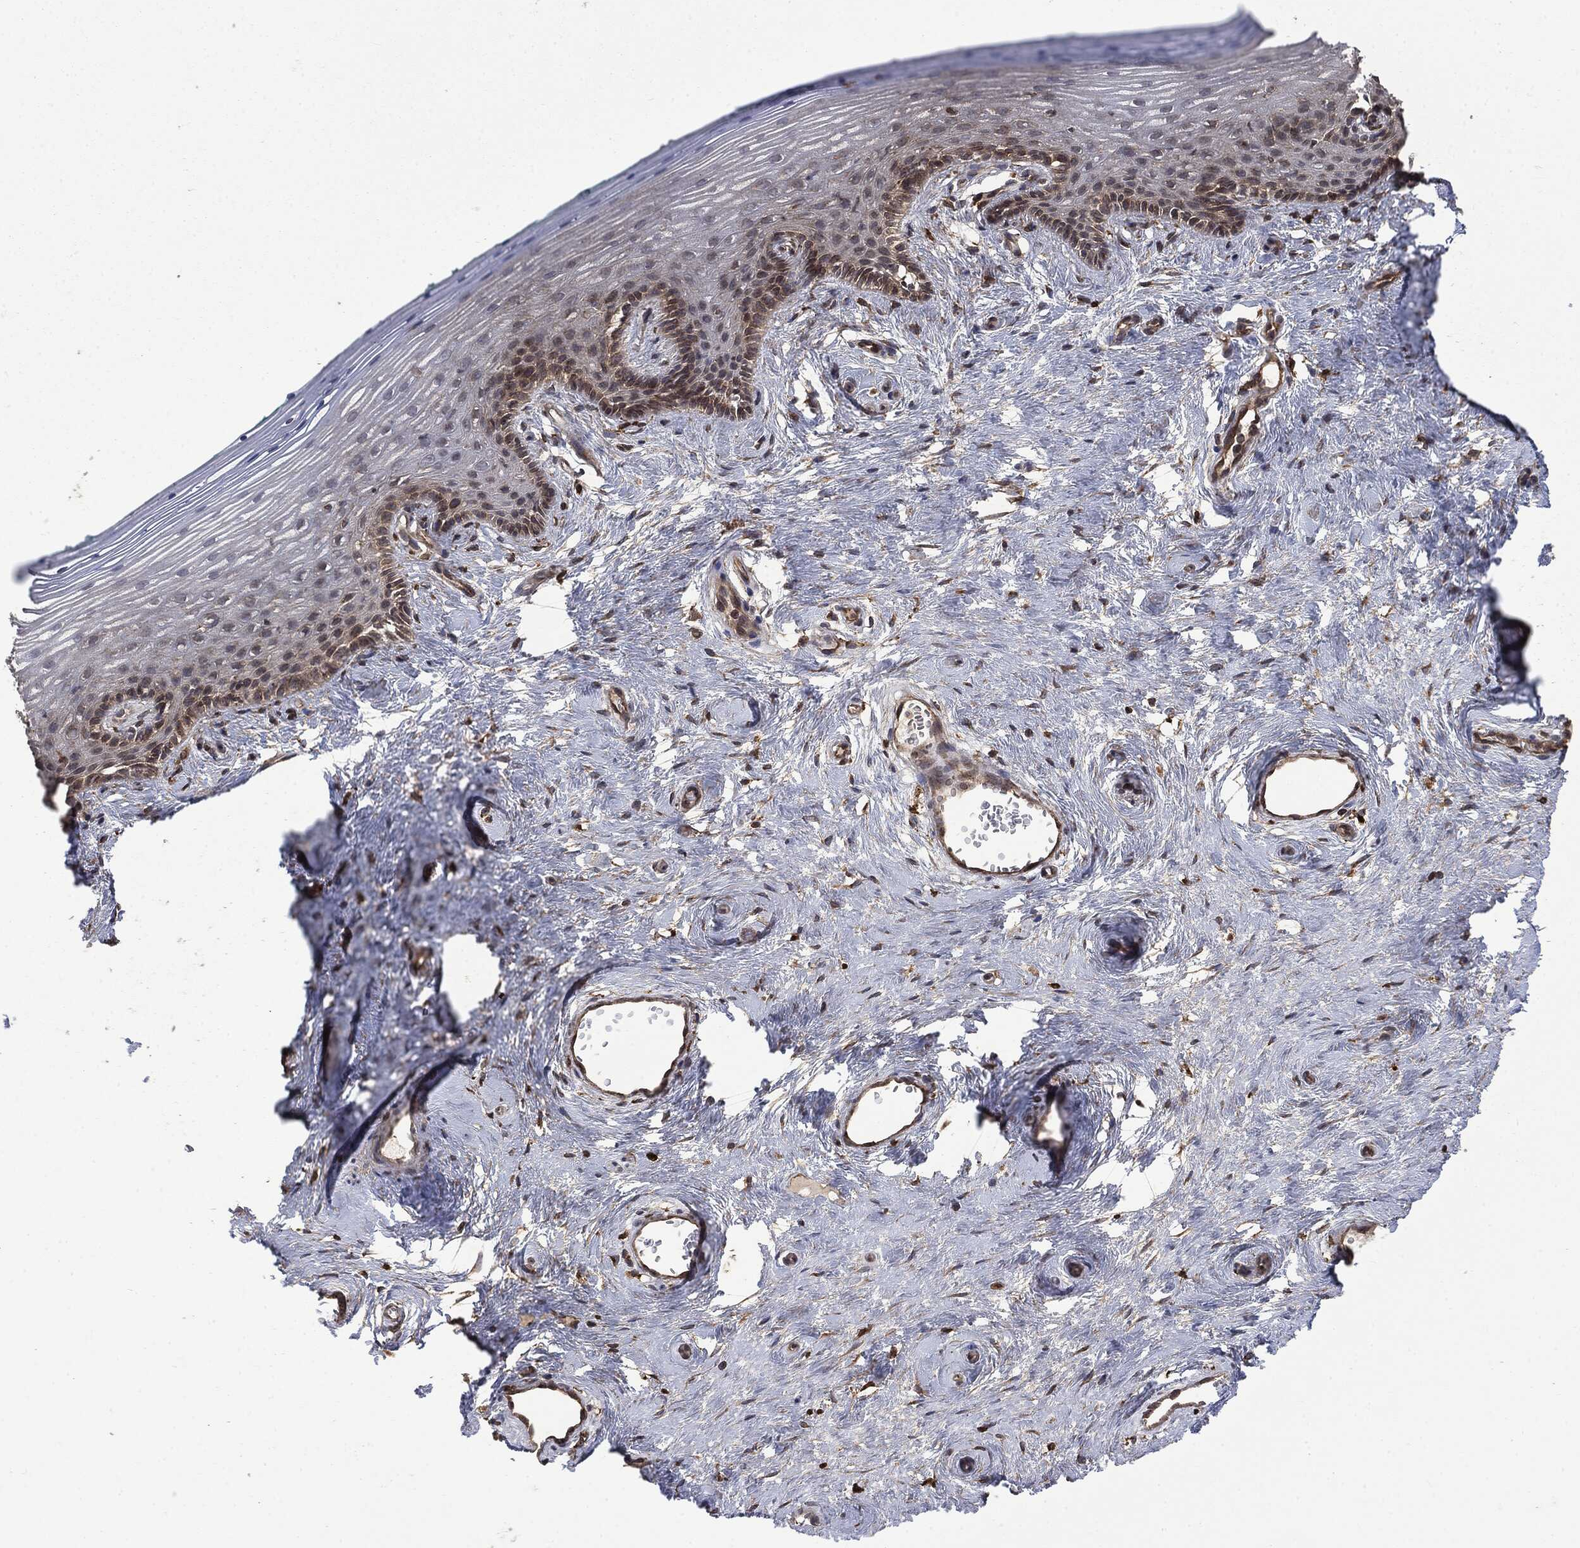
{"staining": {"intensity": "moderate", "quantity": "<25%", "location": "cytoplasmic/membranous"}, "tissue": "vagina", "cell_type": "Squamous epithelial cells", "image_type": "normal", "snomed": [{"axis": "morphology", "description": "Normal tissue, NOS"}, {"axis": "topography", "description": "Vagina"}], "caption": "Squamous epithelial cells exhibit moderate cytoplasmic/membranous positivity in about <25% of cells in normal vagina.", "gene": "SNX5", "patient": {"sex": "female", "age": 45}}